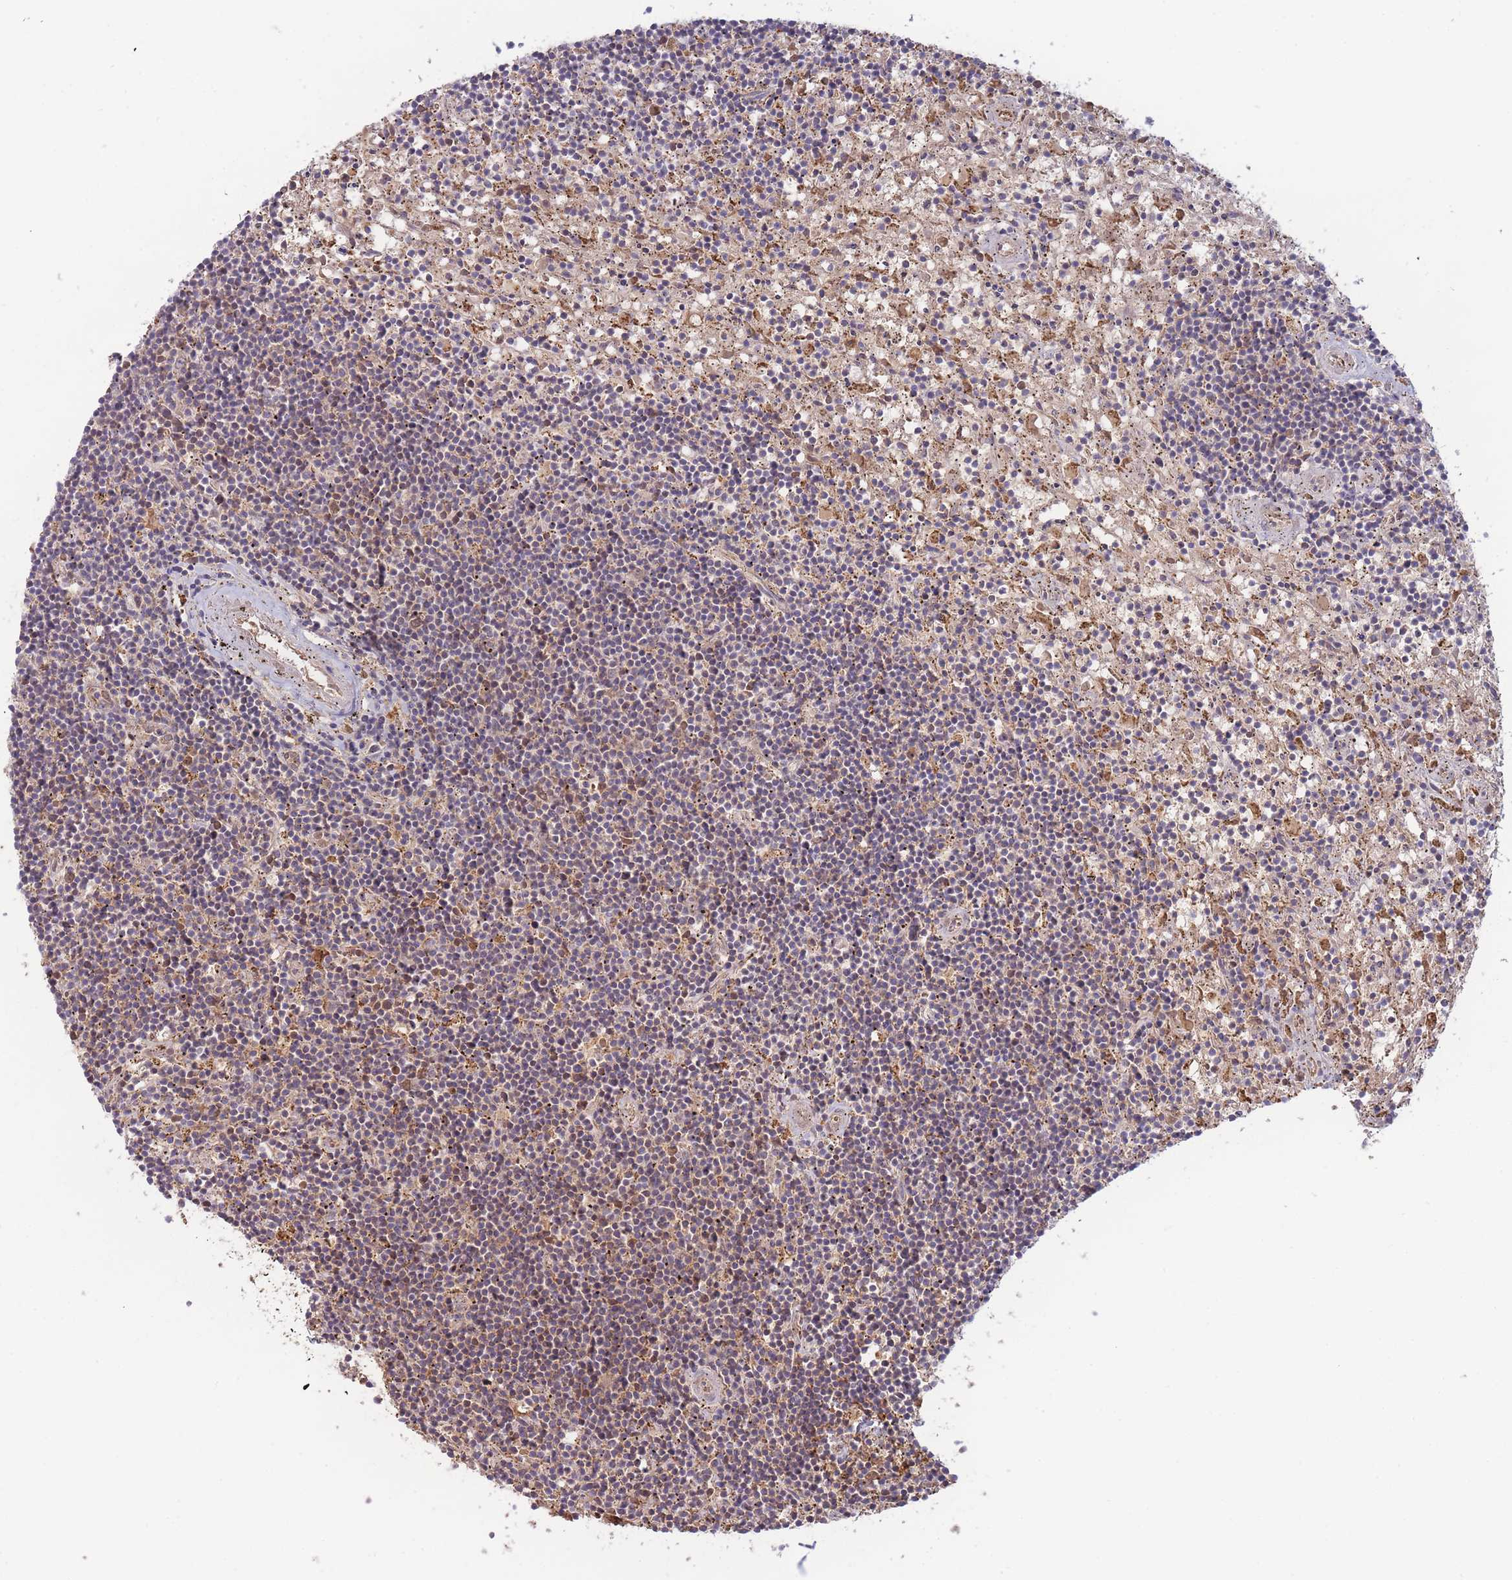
{"staining": {"intensity": "negative", "quantity": "none", "location": "none"}, "tissue": "lymphoma", "cell_type": "Tumor cells", "image_type": "cancer", "snomed": [{"axis": "morphology", "description": "Malignant lymphoma, non-Hodgkin's type, Low grade"}, {"axis": "topography", "description": "Spleen"}], "caption": "Immunohistochemistry (IHC) photomicrograph of lymphoma stained for a protein (brown), which displays no expression in tumor cells.", "gene": "MRPL17", "patient": {"sex": "male", "age": 76}}